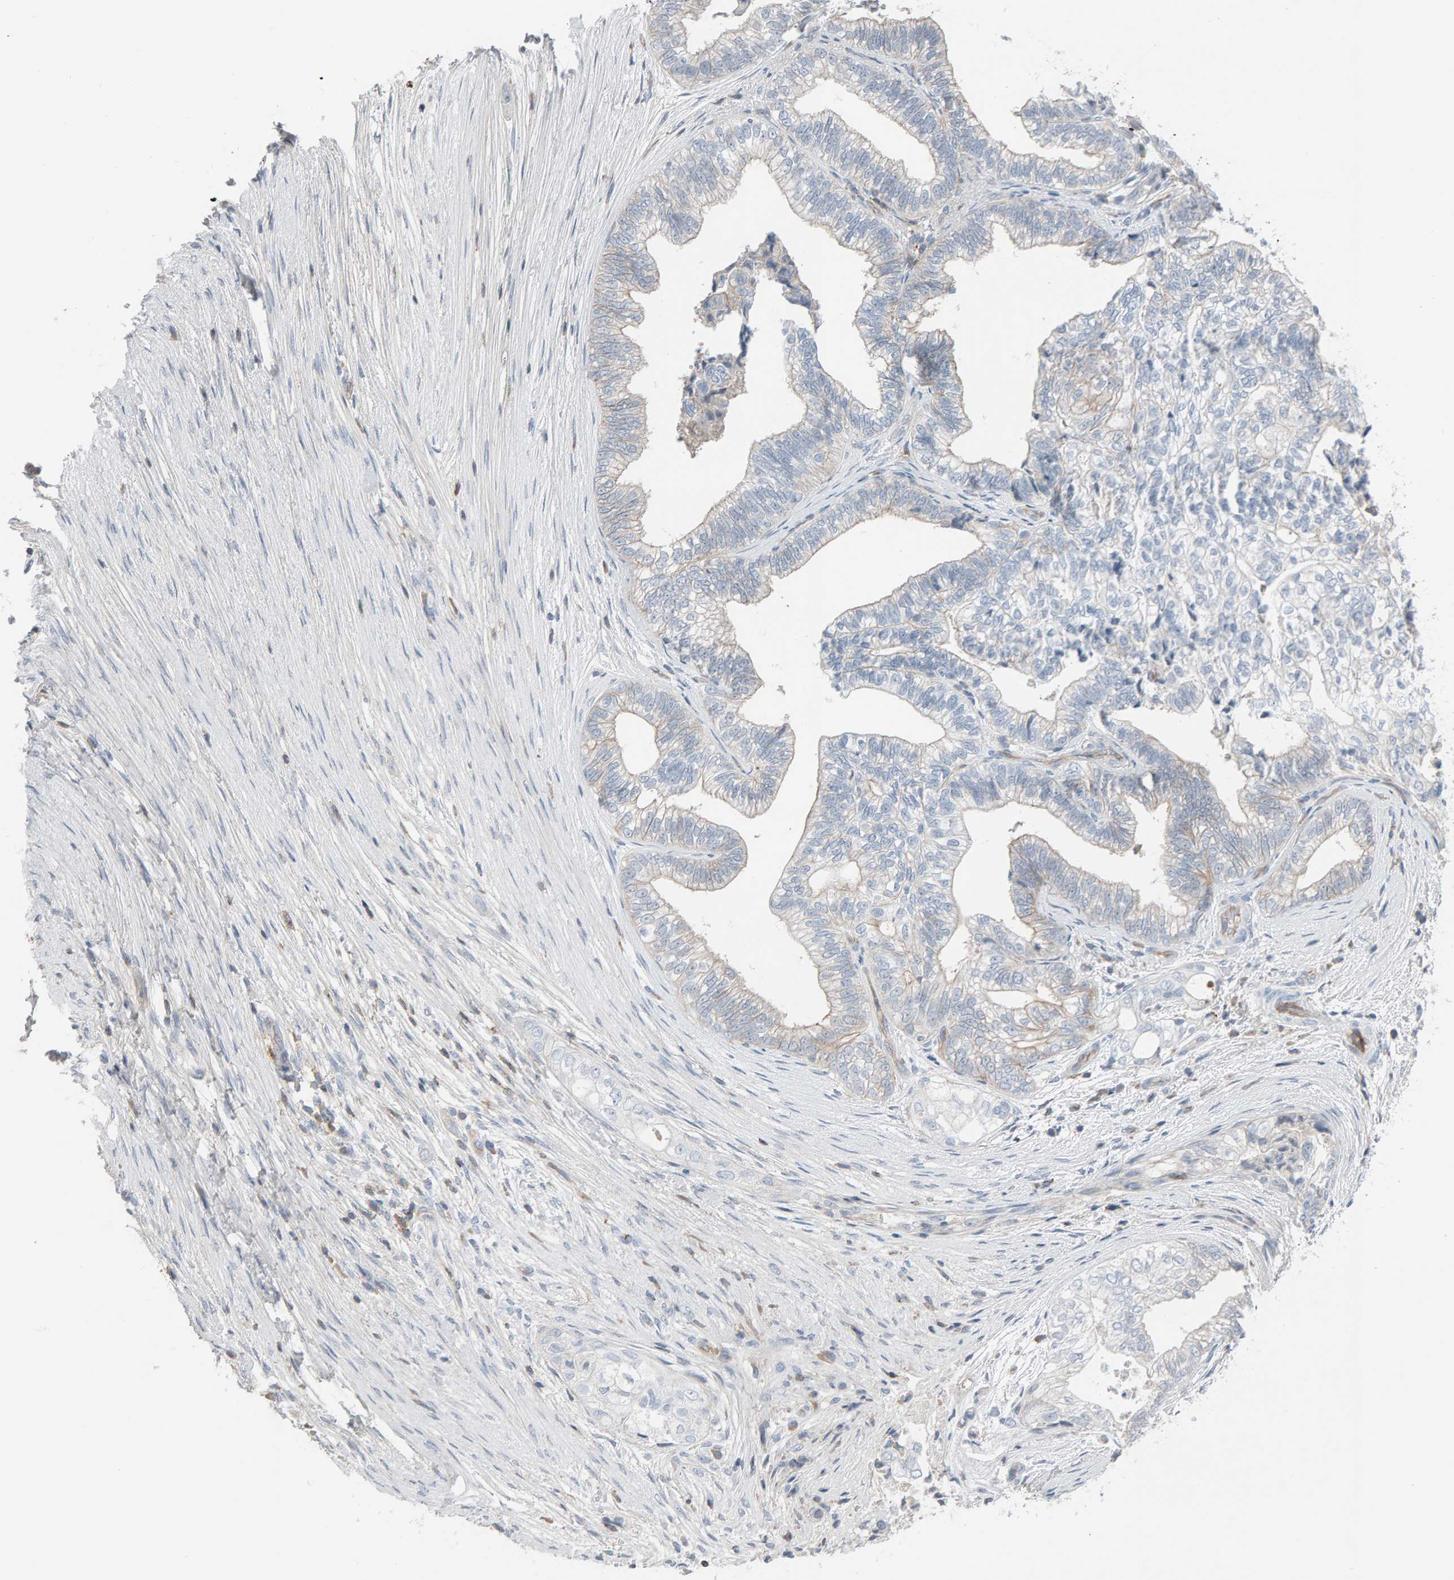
{"staining": {"intensity": "weak", "quantity": "<25%", "location": "cytoplasmic/membranous"}, "tissue": "pancreatic cancer", "cell_type": "Tumor cells", "image_type": "cancer", "snomed": [{"axis": "morphology", "description": "Adenocarcinoma, NOS"}, {"axis": "topography", "description": "Pancreas"}], "caption": "A high-resolution image shows immunohistochemistry (IHC) staining of pancreatic cancer, which reveals no significant positivity in tumor cells.", "gene": "FYN", "patient": {"sex": "male", "age": 72}}